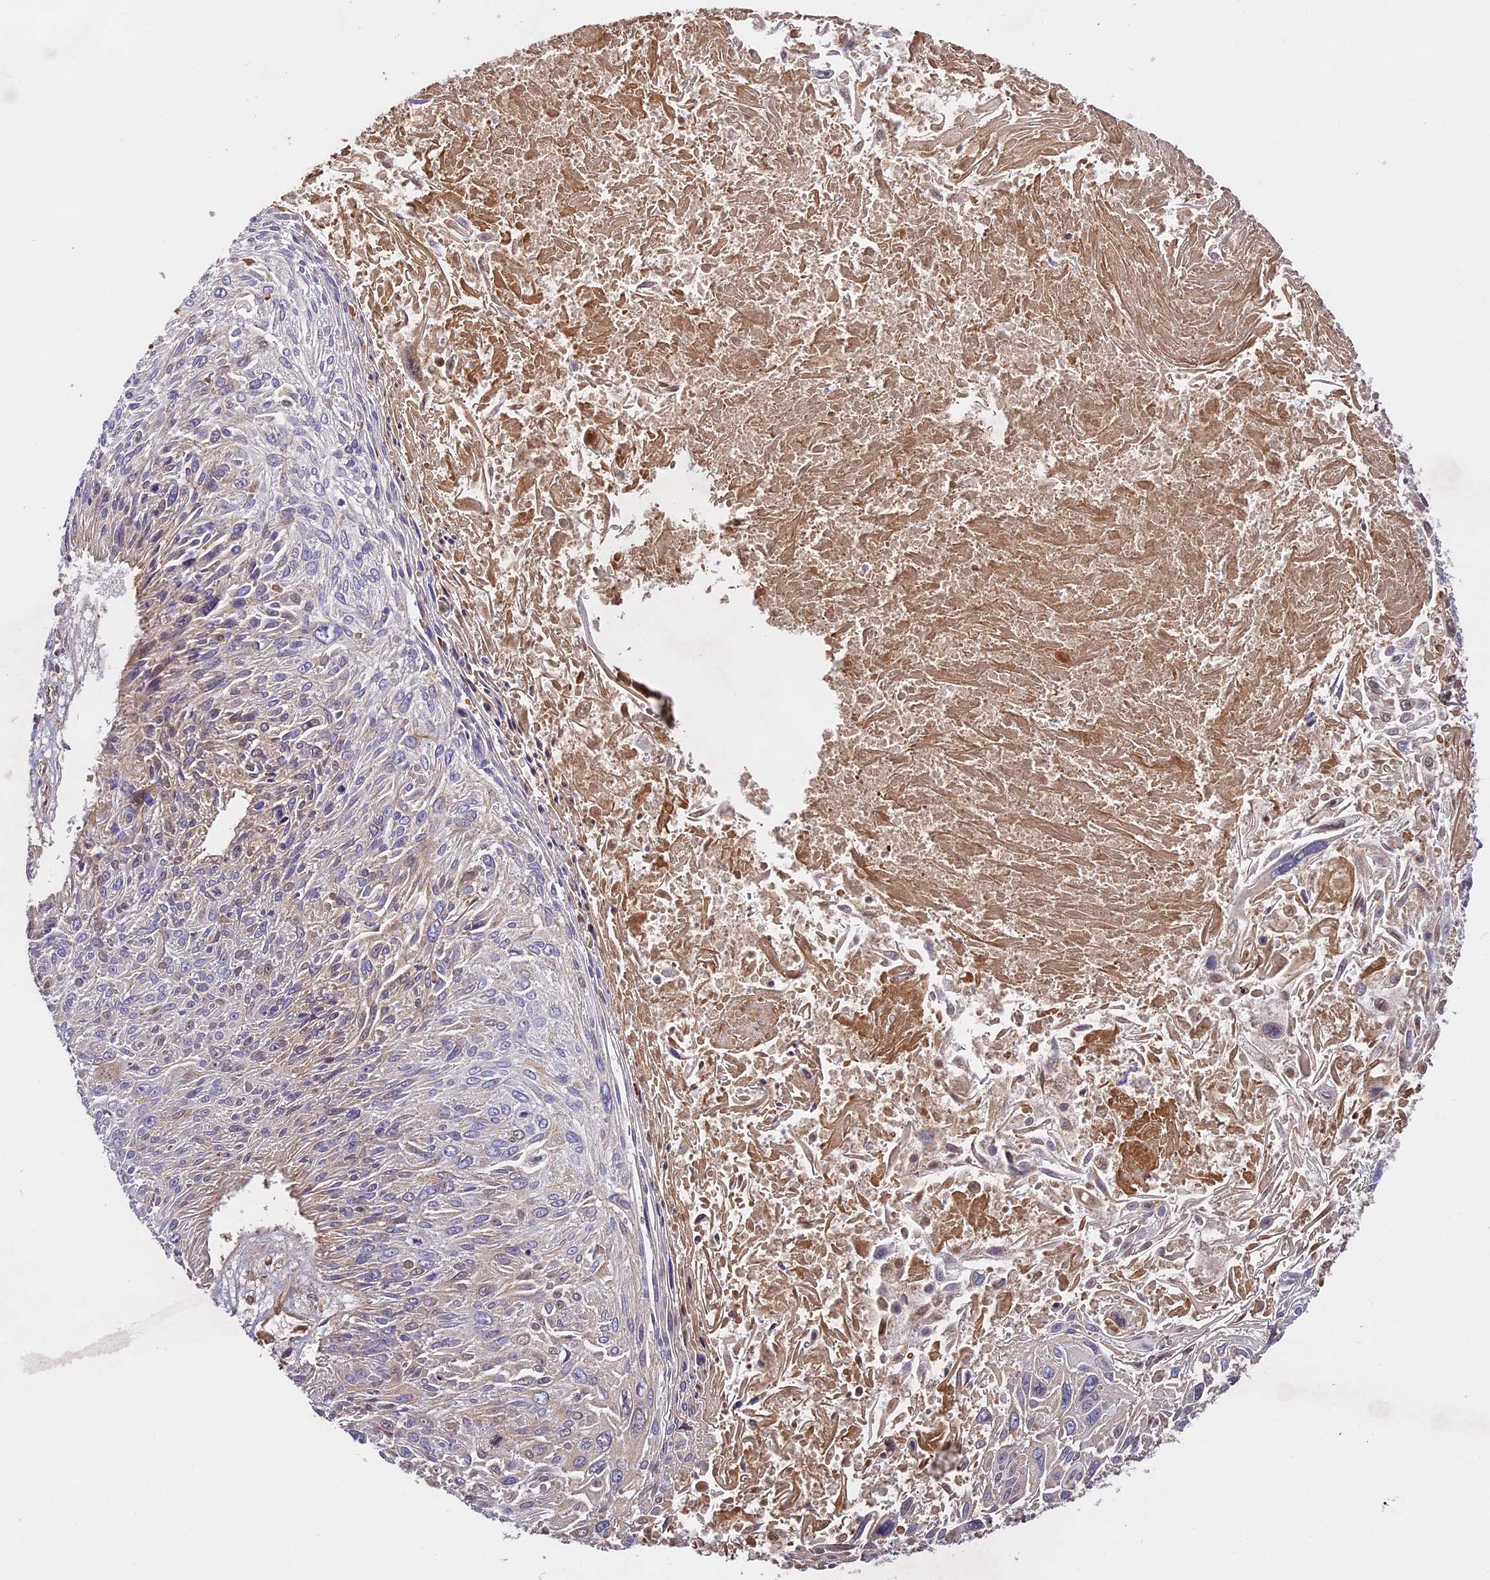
{"staining": {"intensity": "weak", "quantity": "<25%", "location": "cytoplasmic/membranous"}, "tissue": "cervical cancer", "cell_type": "Tumor cells", "image_type": "cancer", "snomed": [{"axis": "morphology", "description": "Squamous cell carcinoma, NOS"}, {"axis": "topography", "description": "Cervix"}], "caption": "High power microscopy photomicrograph of an immunohistochemistry histopathology image of cervical cancer, revealing no significant expression in tumor cells.", "gene": "OCEL1", "patient": {"sex": "female", "age": 51}}